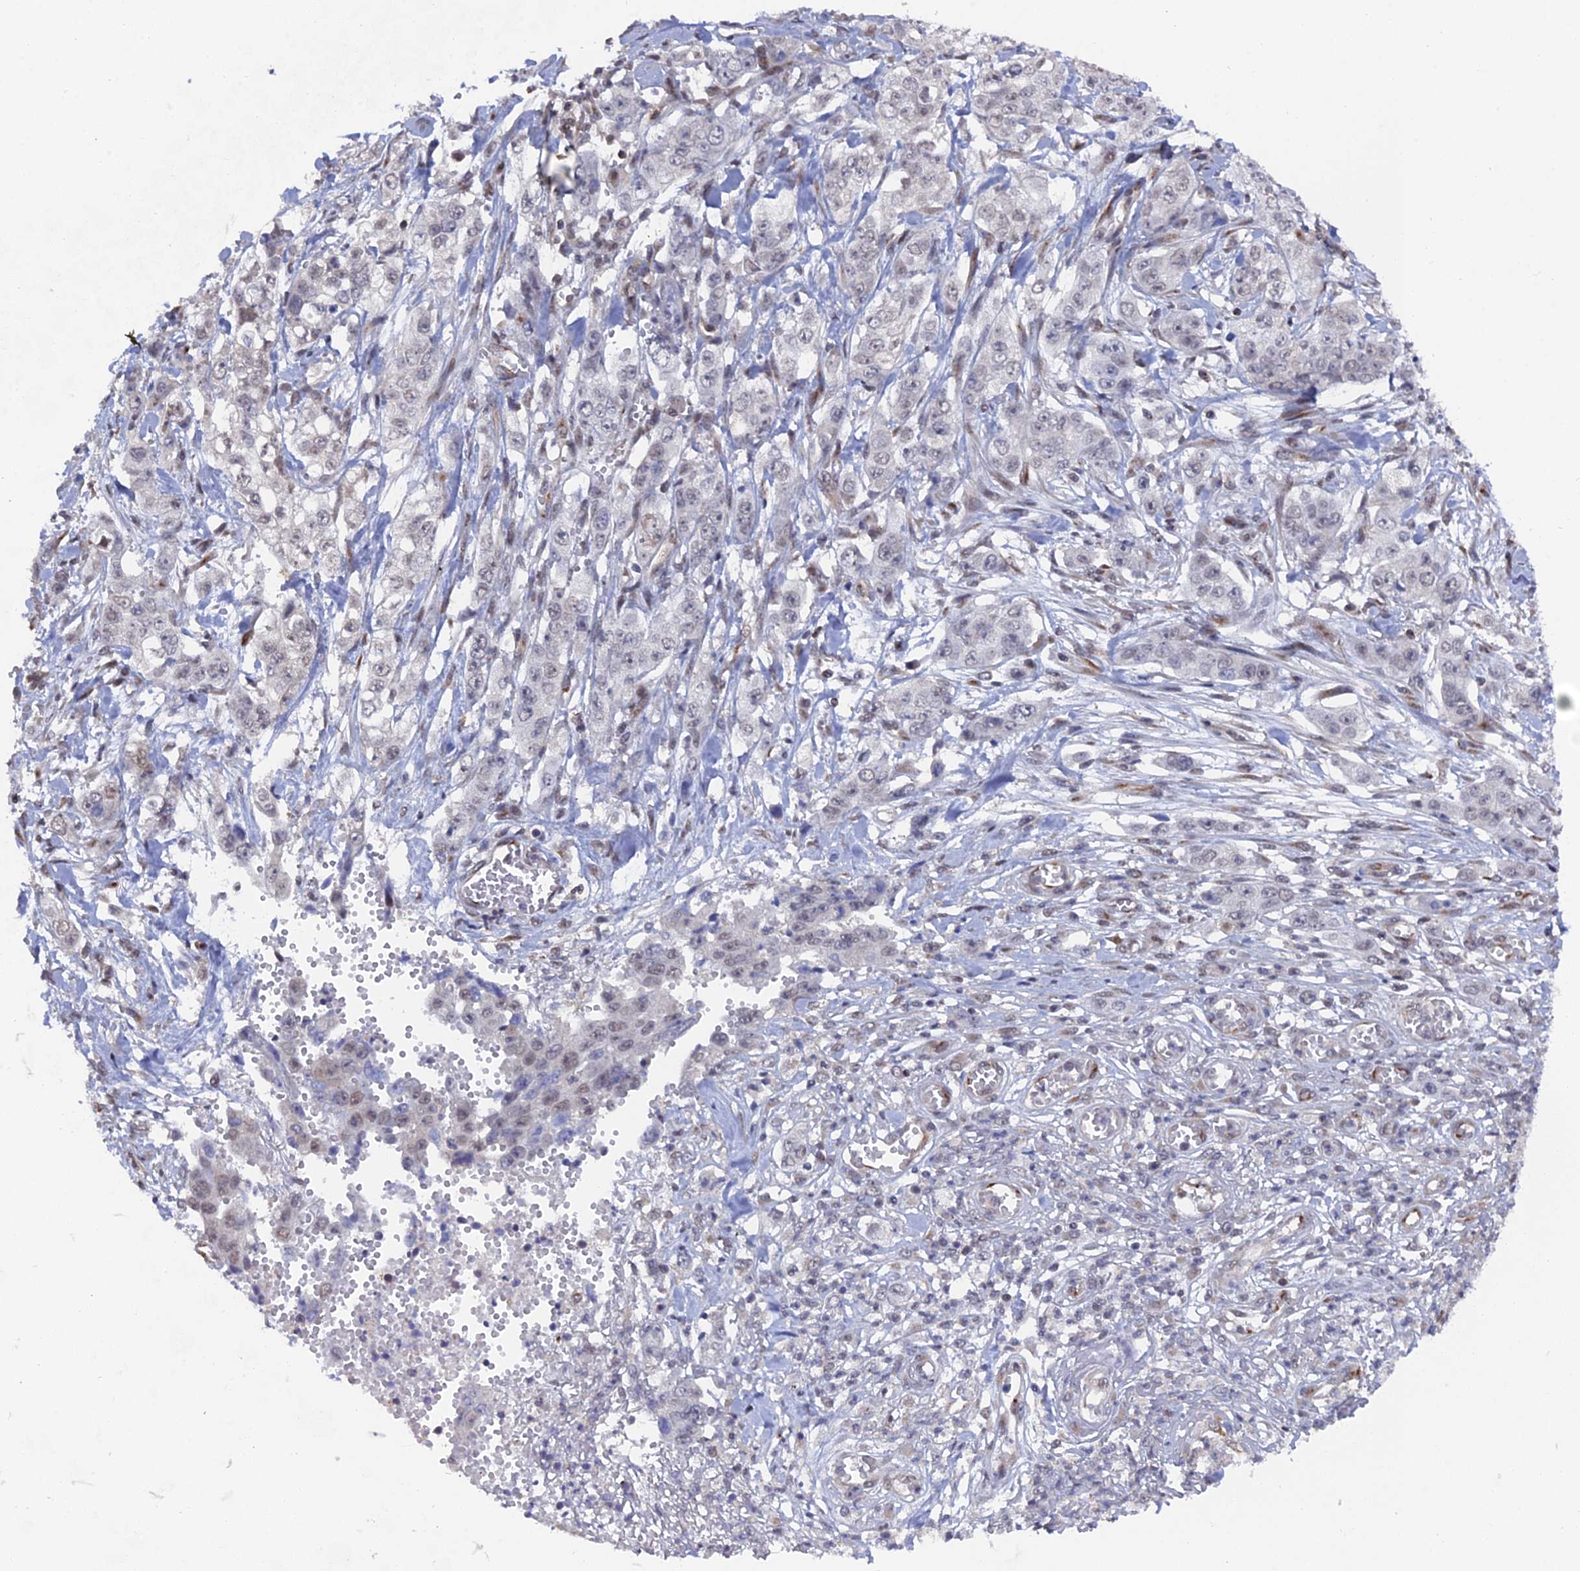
{"staining": {"intensity": "negative", "quantity": "none", "location": "none"}, "tissue": "stomach cancer", "cell_type": "Tumor cells", "image_type": "cancer", "snomed": [{"axis": "morphology", "description": "Adenocarcinoma, NOS"}, {"axis": "topography", "description": "Stomach, upper"}], "caption": "The immunohistochemistry (IHC) histopathology image has no significant expression in tumor cells of stomach cancer (adenocarcinoma) tissue.", "gene": "FHIP2A", "patient": {"sex": "male", "age": 62}}